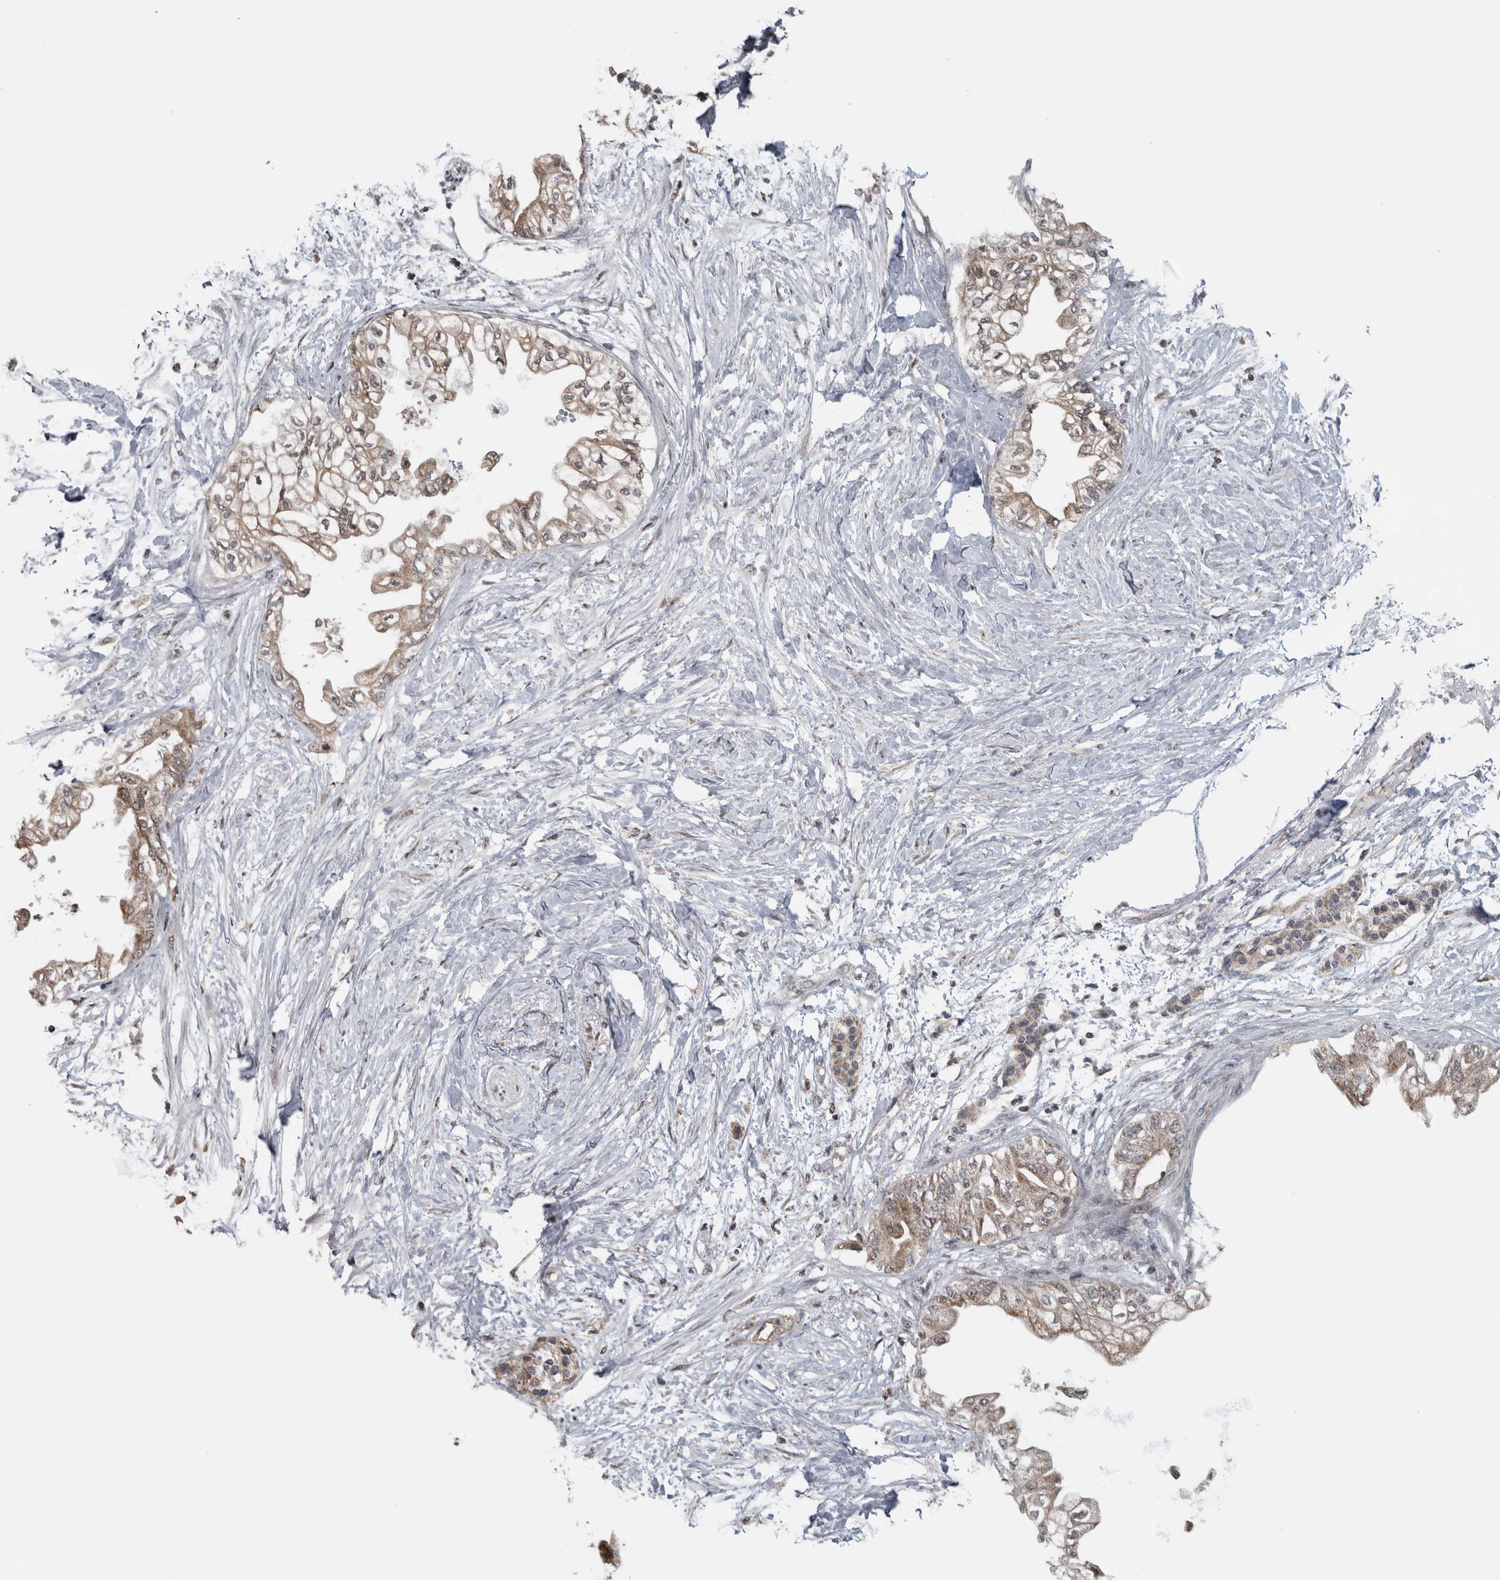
{"staining": {"intensity": "weak", "quantity": ">75%", "location": "cytoplasmic/membranous"}, "tissue": "pancreatic cancer", "cell_type": "Tumor cells", "image_type": "cancer", "snomed": [{"axis": "morphology", "description": "Normal tissue, NOS"}, {"axis": "morphology", "description": "Adenocarcinoma, NOS"}, {"axis": "topography", "description": "Pancreas"}, {"axis": "topography", "description": "Duodenum"}], "caption": "There is low levels of weak cytoplasmic/membranous staining in tumor cells of adenocarcinoma (pancreatic), as demonstrated by immunohistochemical staining (brown color).", "gene": "OR2K2", "patient": {"sex": "female", "age": 60}}